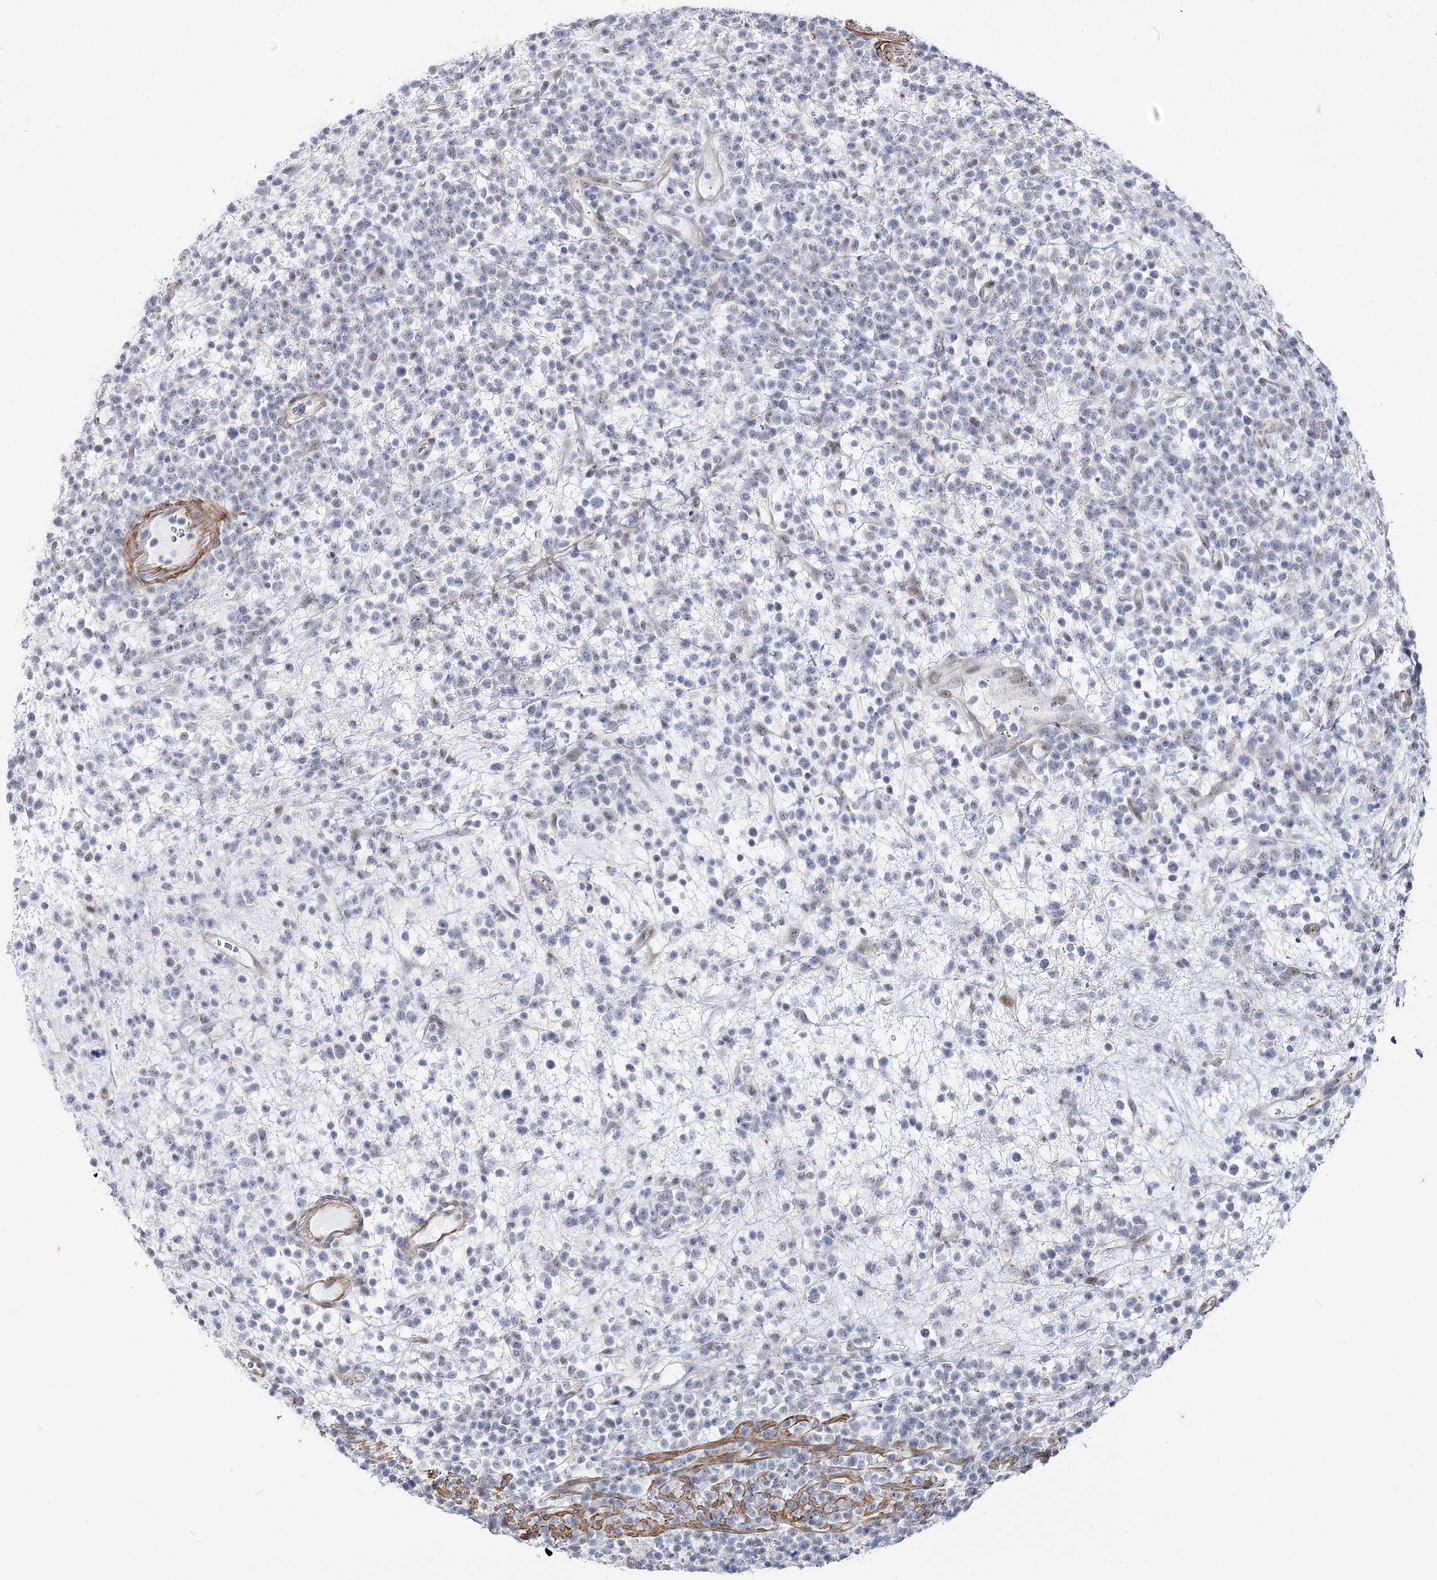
{"staining": {"intensity": "negative", "quantity": "none", "location": "none"}, "tissue": "lymphoma", "cell_type": "Tumor cells", "image_type": "cancer", "snomed": [{"axis": "morphology", "description": "Malignant lymphoma, non-Hodgkin's type, High grade"}, {"axis": "topography", "description": "Colon"}], "caption": "DAB (3,3'-diaminobenzidine) immunohistochemical staining of human lymphoma exhibits no significant expression in tumor cells. (DAB immunohistochemistry with hematoxylin counter stain).", "gene": "AGXT2", "patient": {"sex": "female", "age": 53}}